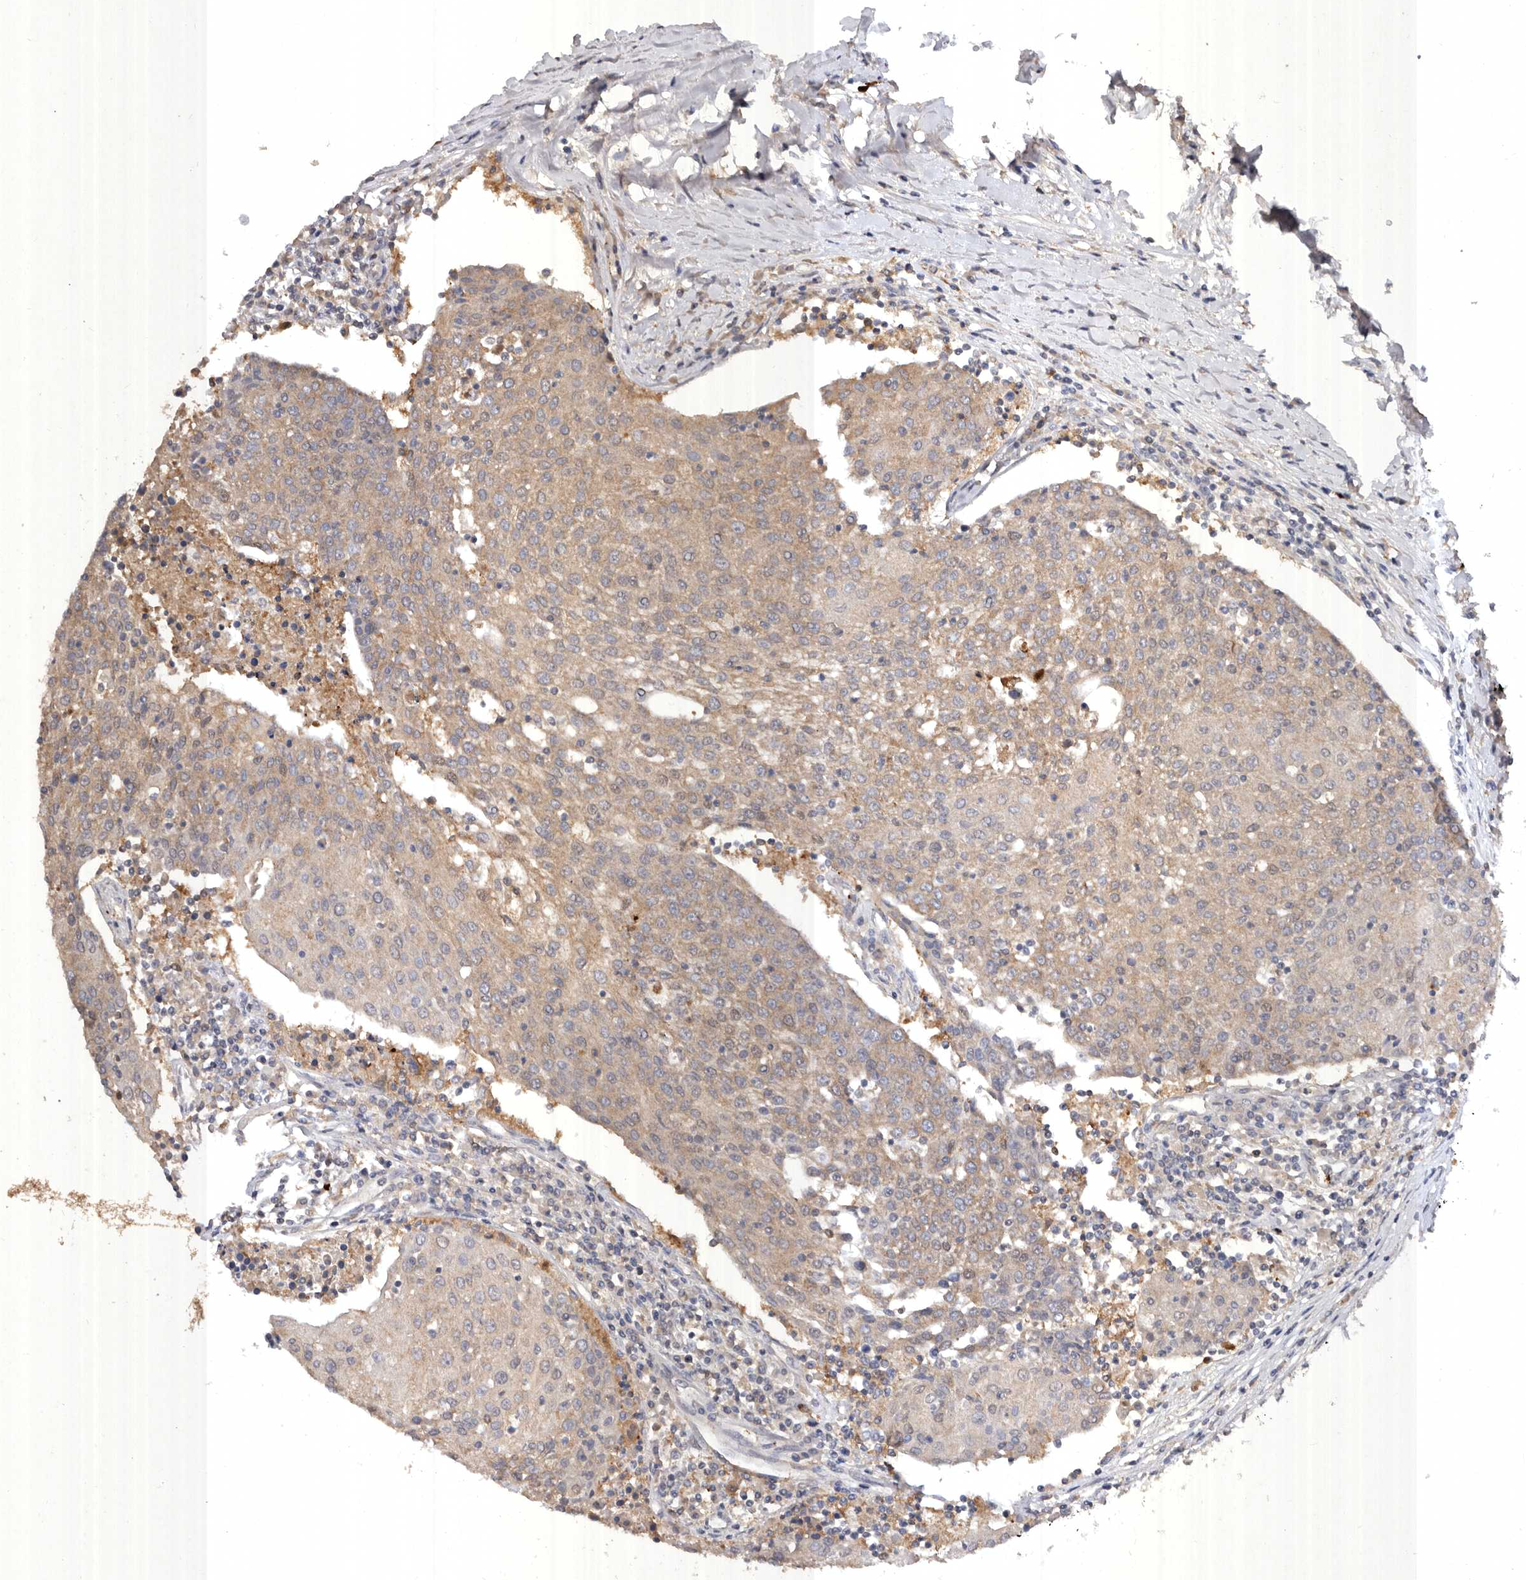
{"staining": {"intensity": "weak", "quantity": ">75%", "location": "cytoplasmic/membranous"}, "tissue": "urothelial cancer", "cell_type": "Tumor cells", "image_type": "cancer", "snomed": [{"axis": "morphology", "description": "Urothelial carcinoma, High grade"}, {"axis": "topography", "description": "Urinary bladder"}], "caption": "Immunohistochemical staining of human urothelial carcinoma (high-grade) displays weak cytoplasmic/membranous protein expression in about >75% of tumor cells. (DAB = brown stain, brightfield microscopy at high magnification).", "gene": "EDEM1", "patient": {"sex": "female", "age": 85}}